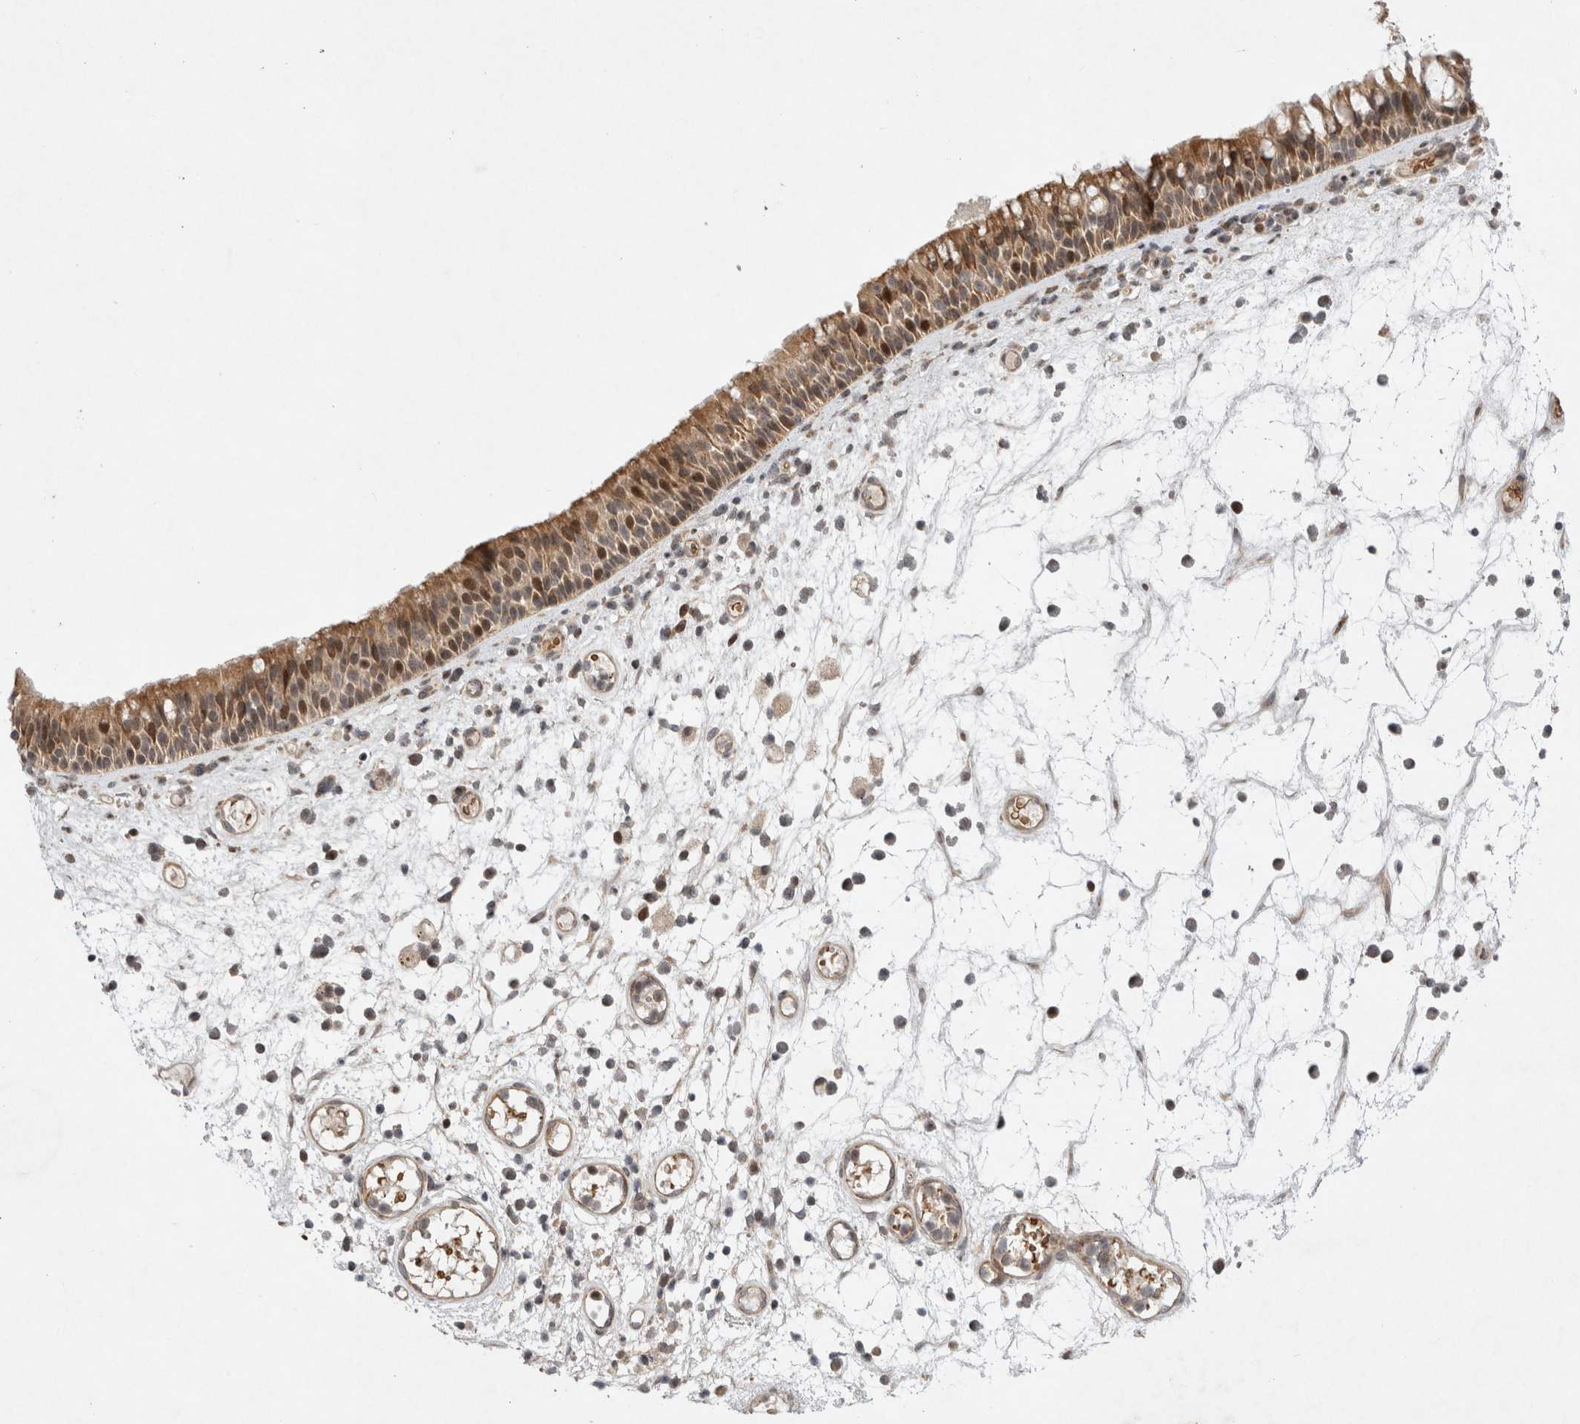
{"staining": {"intensity": "moderate", "quantity": ">75%", "location": "cytoplasmic/membranous,nuclear"}, "tissue": "nasopharynx", "cell_type": "Respiratory epithelial cells", "image_type": "normal", "snomed": [{"axis": "morphology", "description": "Normal tissue, NOS"}, {"axis": "morphology", "description": "Inflammation, NOS"}, {"axis": "morphology", "description": "Malignant melanoma, Metastatic site"}, {"axis": "topography", "description": "Nasopharynx"}], "caption": "DAB immunohistochemical staining of benign nasopharynx demonstrates moderate cytoplasmic/membranous,nuclear protein positivity in approximately >75% of respiratory epithelial cells.", "gene": "EIF2AK1", "patient": {"sex": "male", "age": 70}}